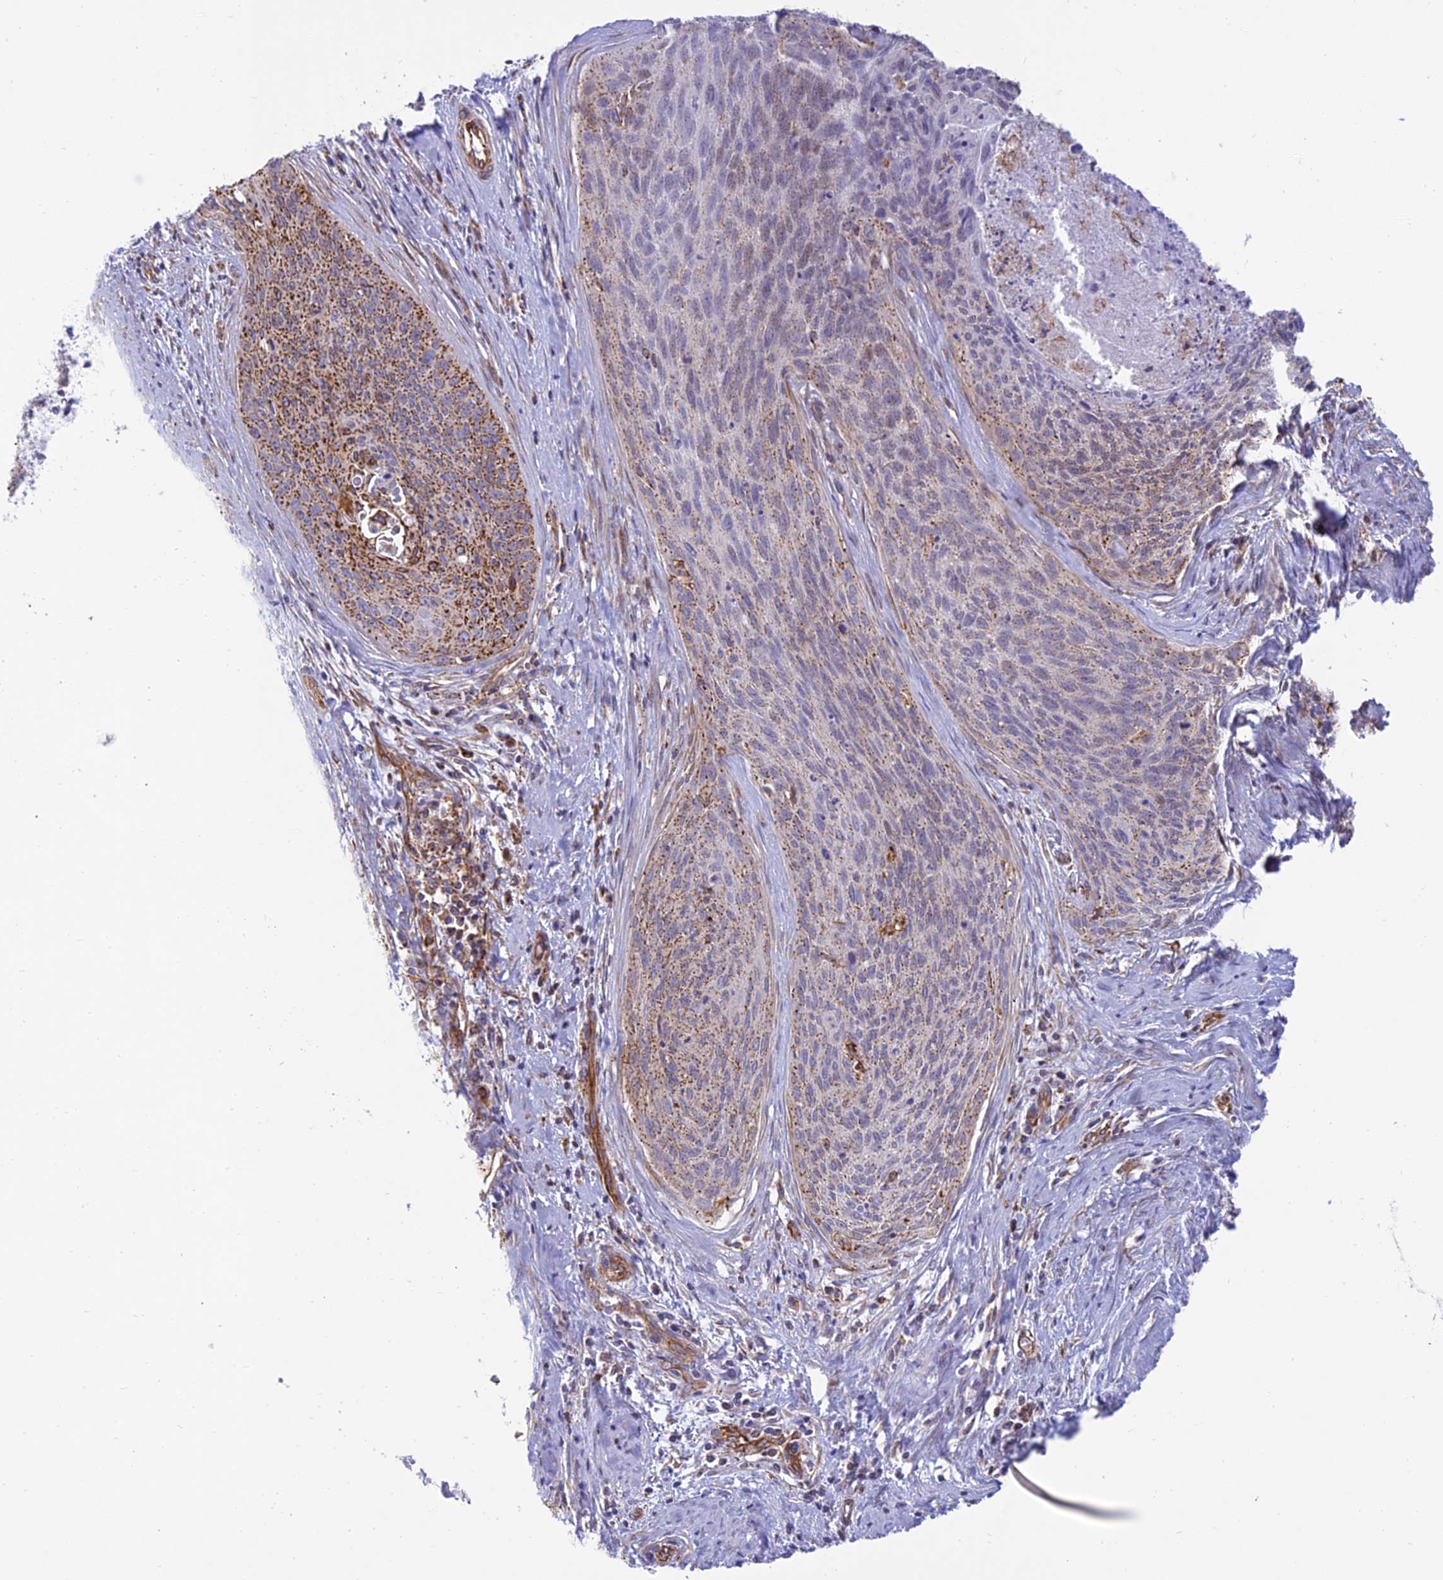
{"staining": {"intensity": "moderate", "quantity": "25%-75%", "location": "cytoplasmic/membranous"}, "tissue": "cervical cancer", "cell_type": "Tumor cells", "image_type": "cancer", "snomed": [{"axis": "morphology", "description": "Squamous cell carcinoma, NOS"}, {"axis": "topography", "description": "Cervix"}], "caption": "Moderate cytoplasmic/membranous protein positivity is identified in about 25%-75% of tumor cells in cervical squamous cell carcinoma.", "gene": "SAPCD2", "patient": {"sex": "female", "age": 55}}